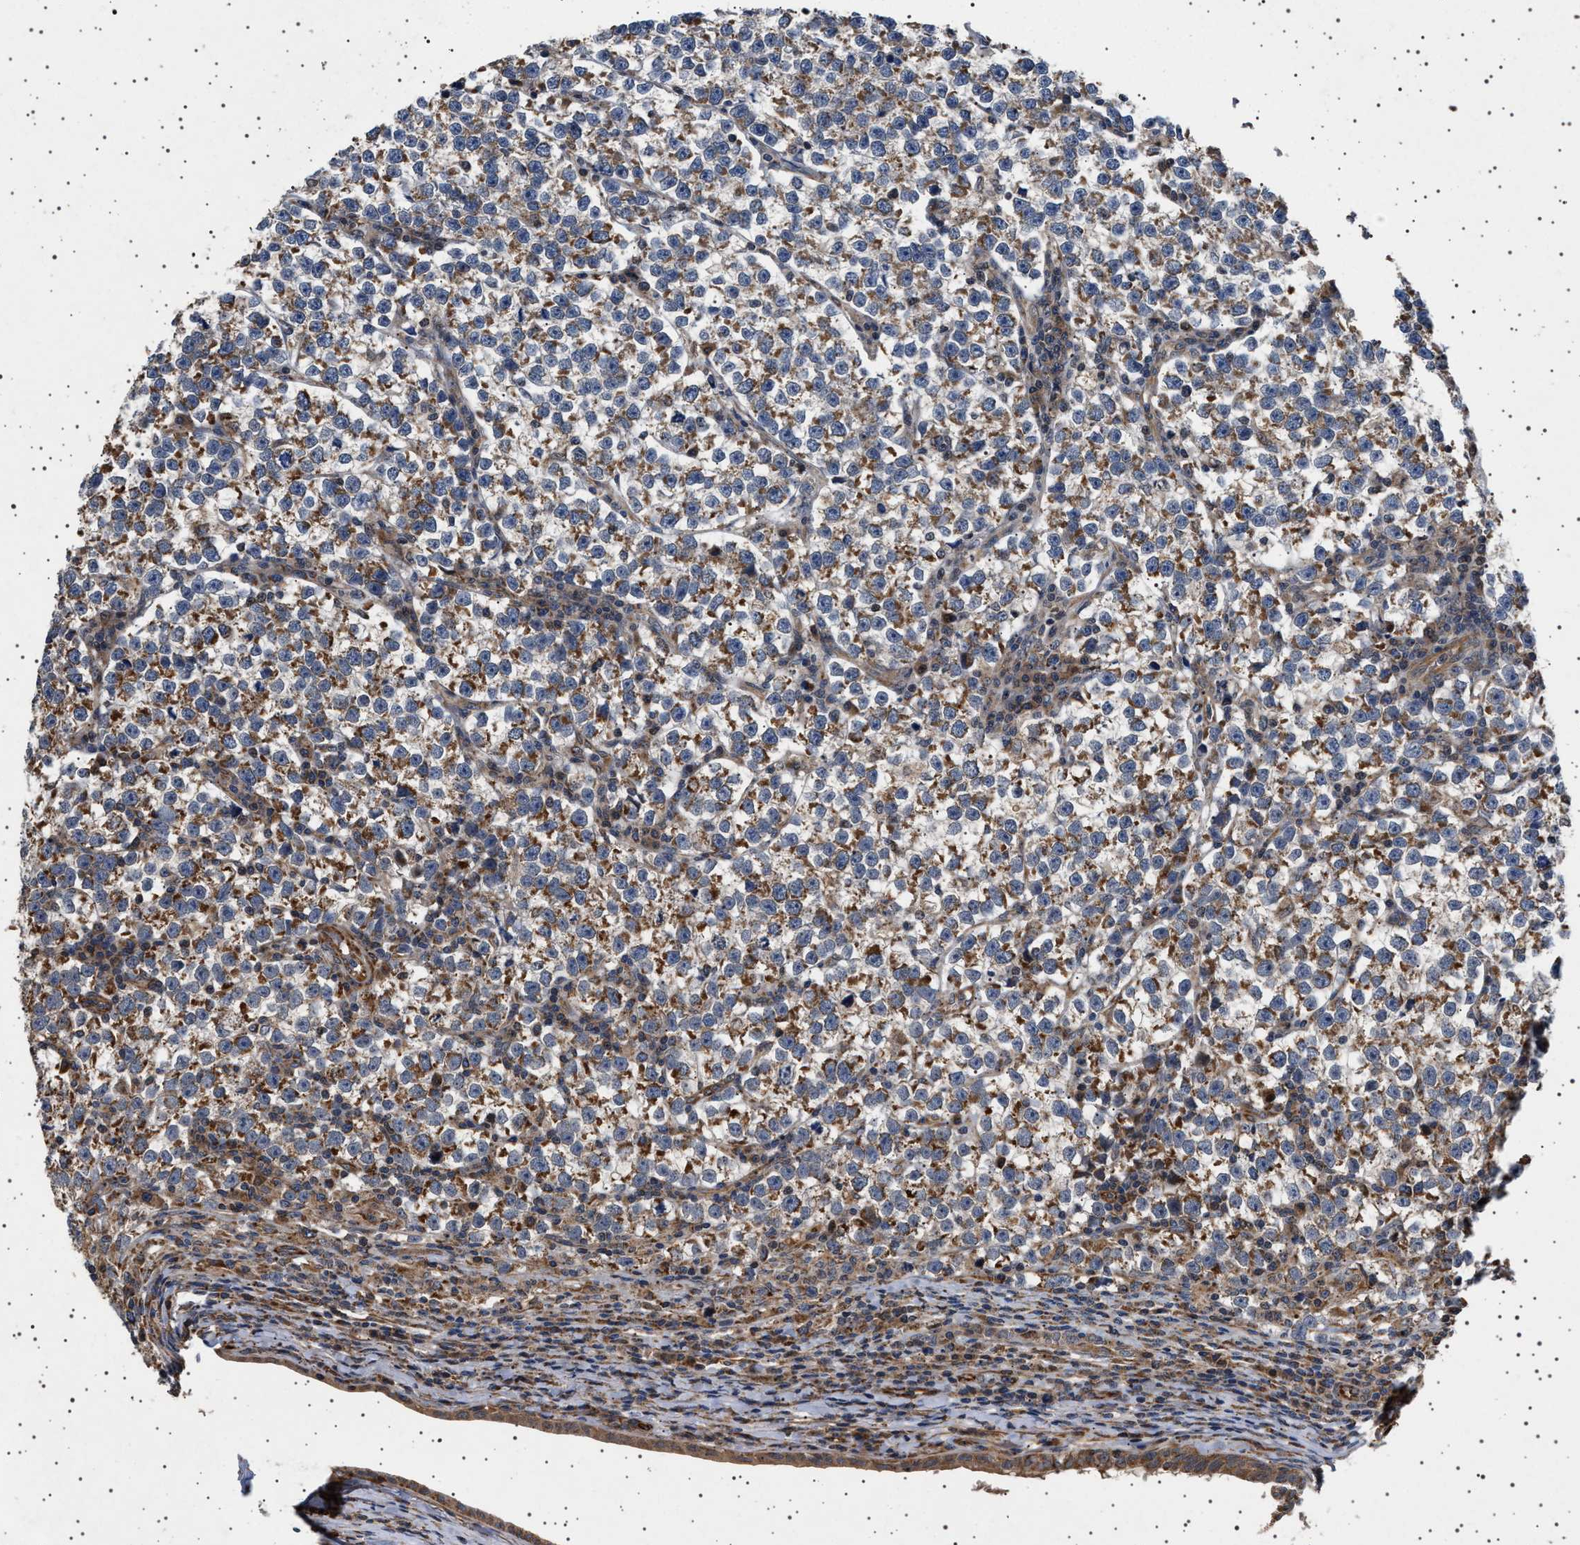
{"staining": {"intensity": "moderate", "quantity": ">75%", "location": "cytoplasmic/membranous"}, "tissue": "testis cancer", "cell_type": "Tumor cells", "image_type": "cancer", "snomed": [{"axis": "morphology", "description": "Normal tissue, NOS"}, {"axis": "morphology", "description": "Seminoma, NOS"}, {"axis": "topography", "description": "Testis"}], "caption": "Tumor cells display medium levels of moderate cytoplasmic/membranous staining in about >75% of cells in testis cancer.", "gene": "TRUB2", "patient": {"sex": "male", "age": 43}}